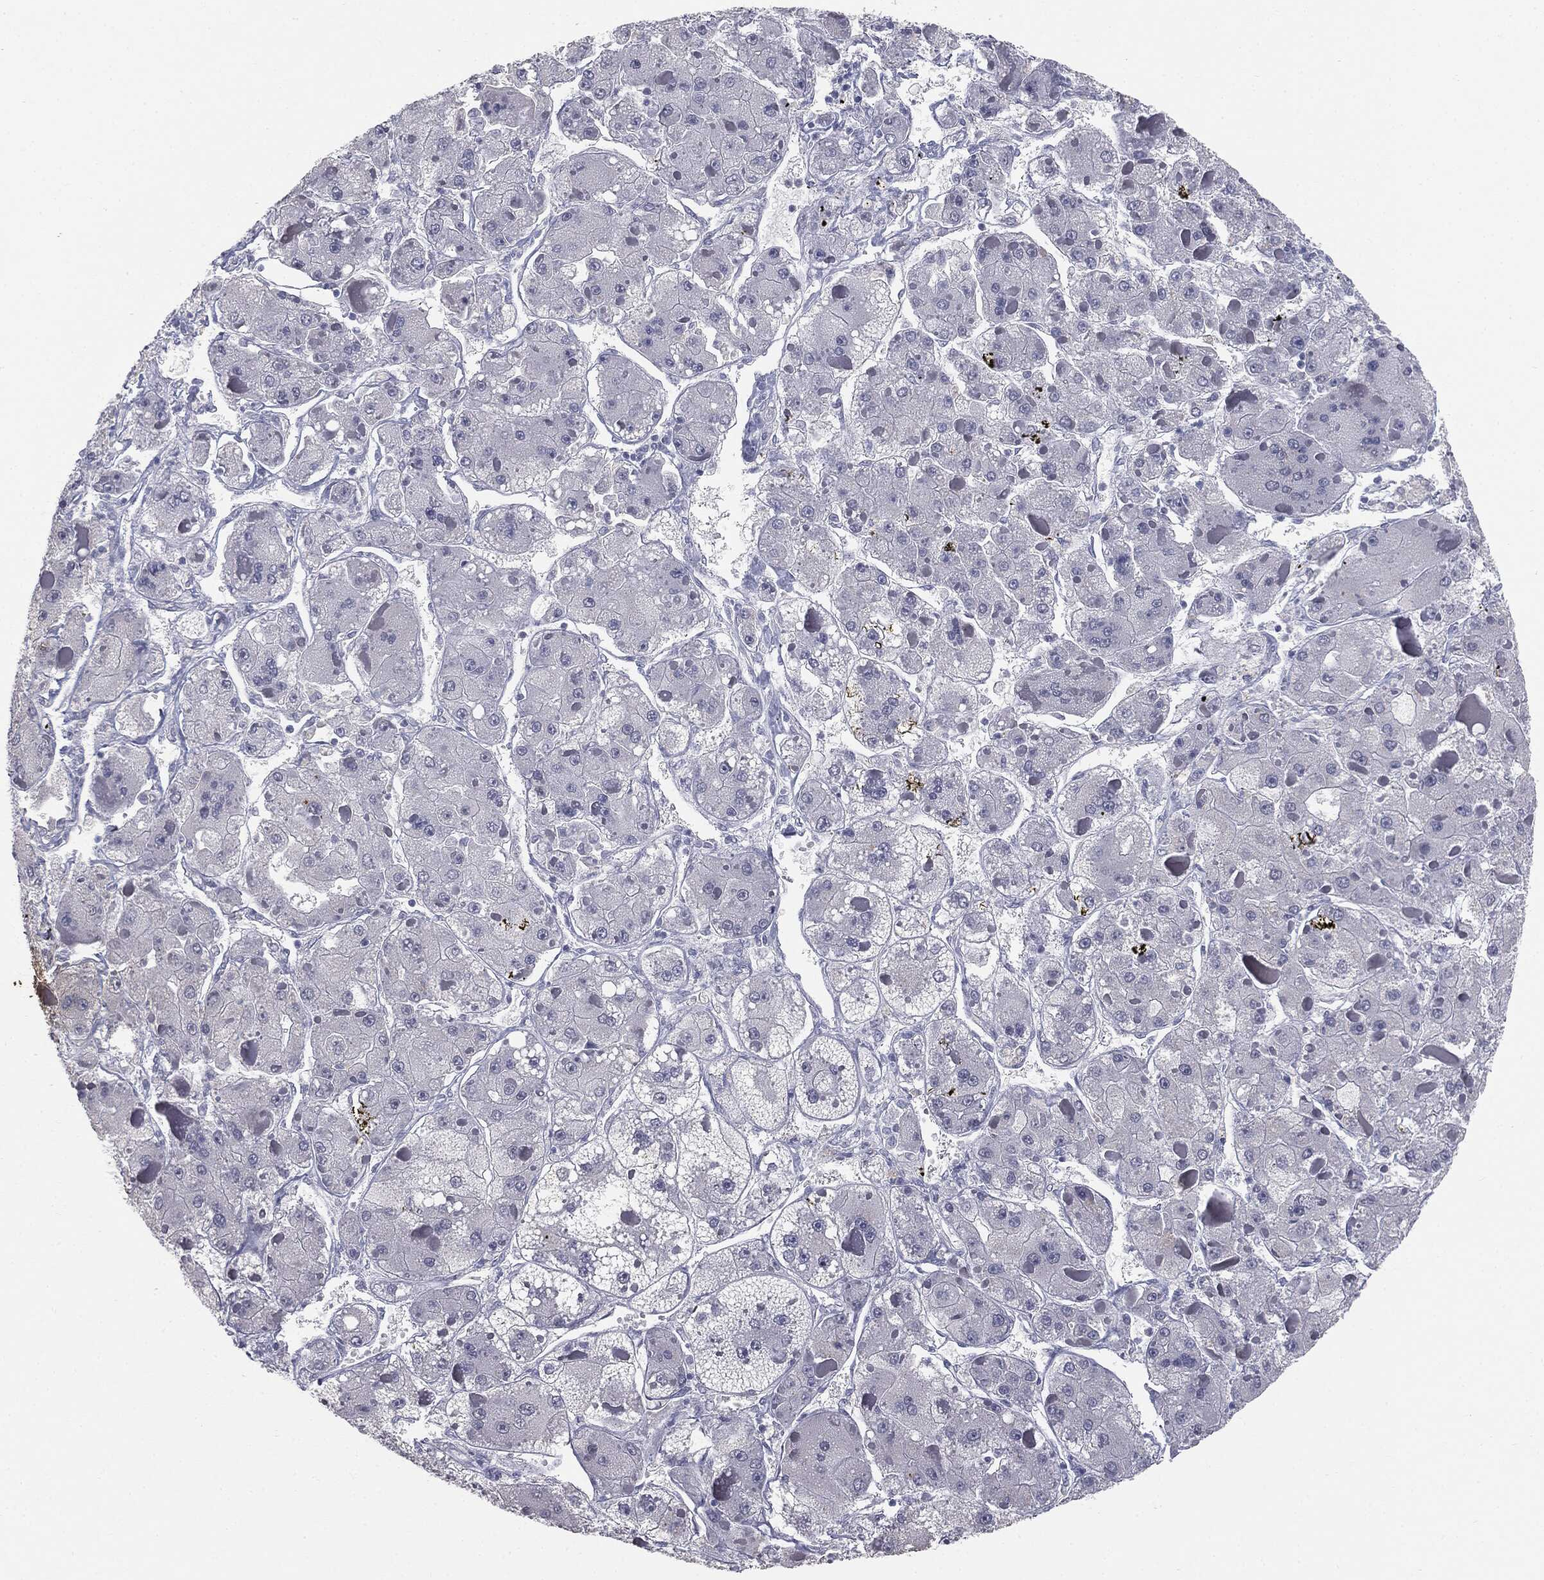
{"staining": {"intensity": "negative", "quantity": "none", "location": "none"}, "tissue": "liver cancer", "cell_type": "Tumor cells", "image_type": "cancer", "snomed": [{"axis": "morphology", "description": "Carcinoma, Hepatocellular, NOS"}, {"axis": "topography", "description": "Liver"}], "caption": "This photomicrograph is of liver cancer (hepatocellular carcinoma) stained with immunohistochemistry to label a protein in brown with the nuclei are counter-stained blue. There is no staining in tumor cells.", "gene": "MUC5AC", "patient": {"sex": "female", "age": 73}}